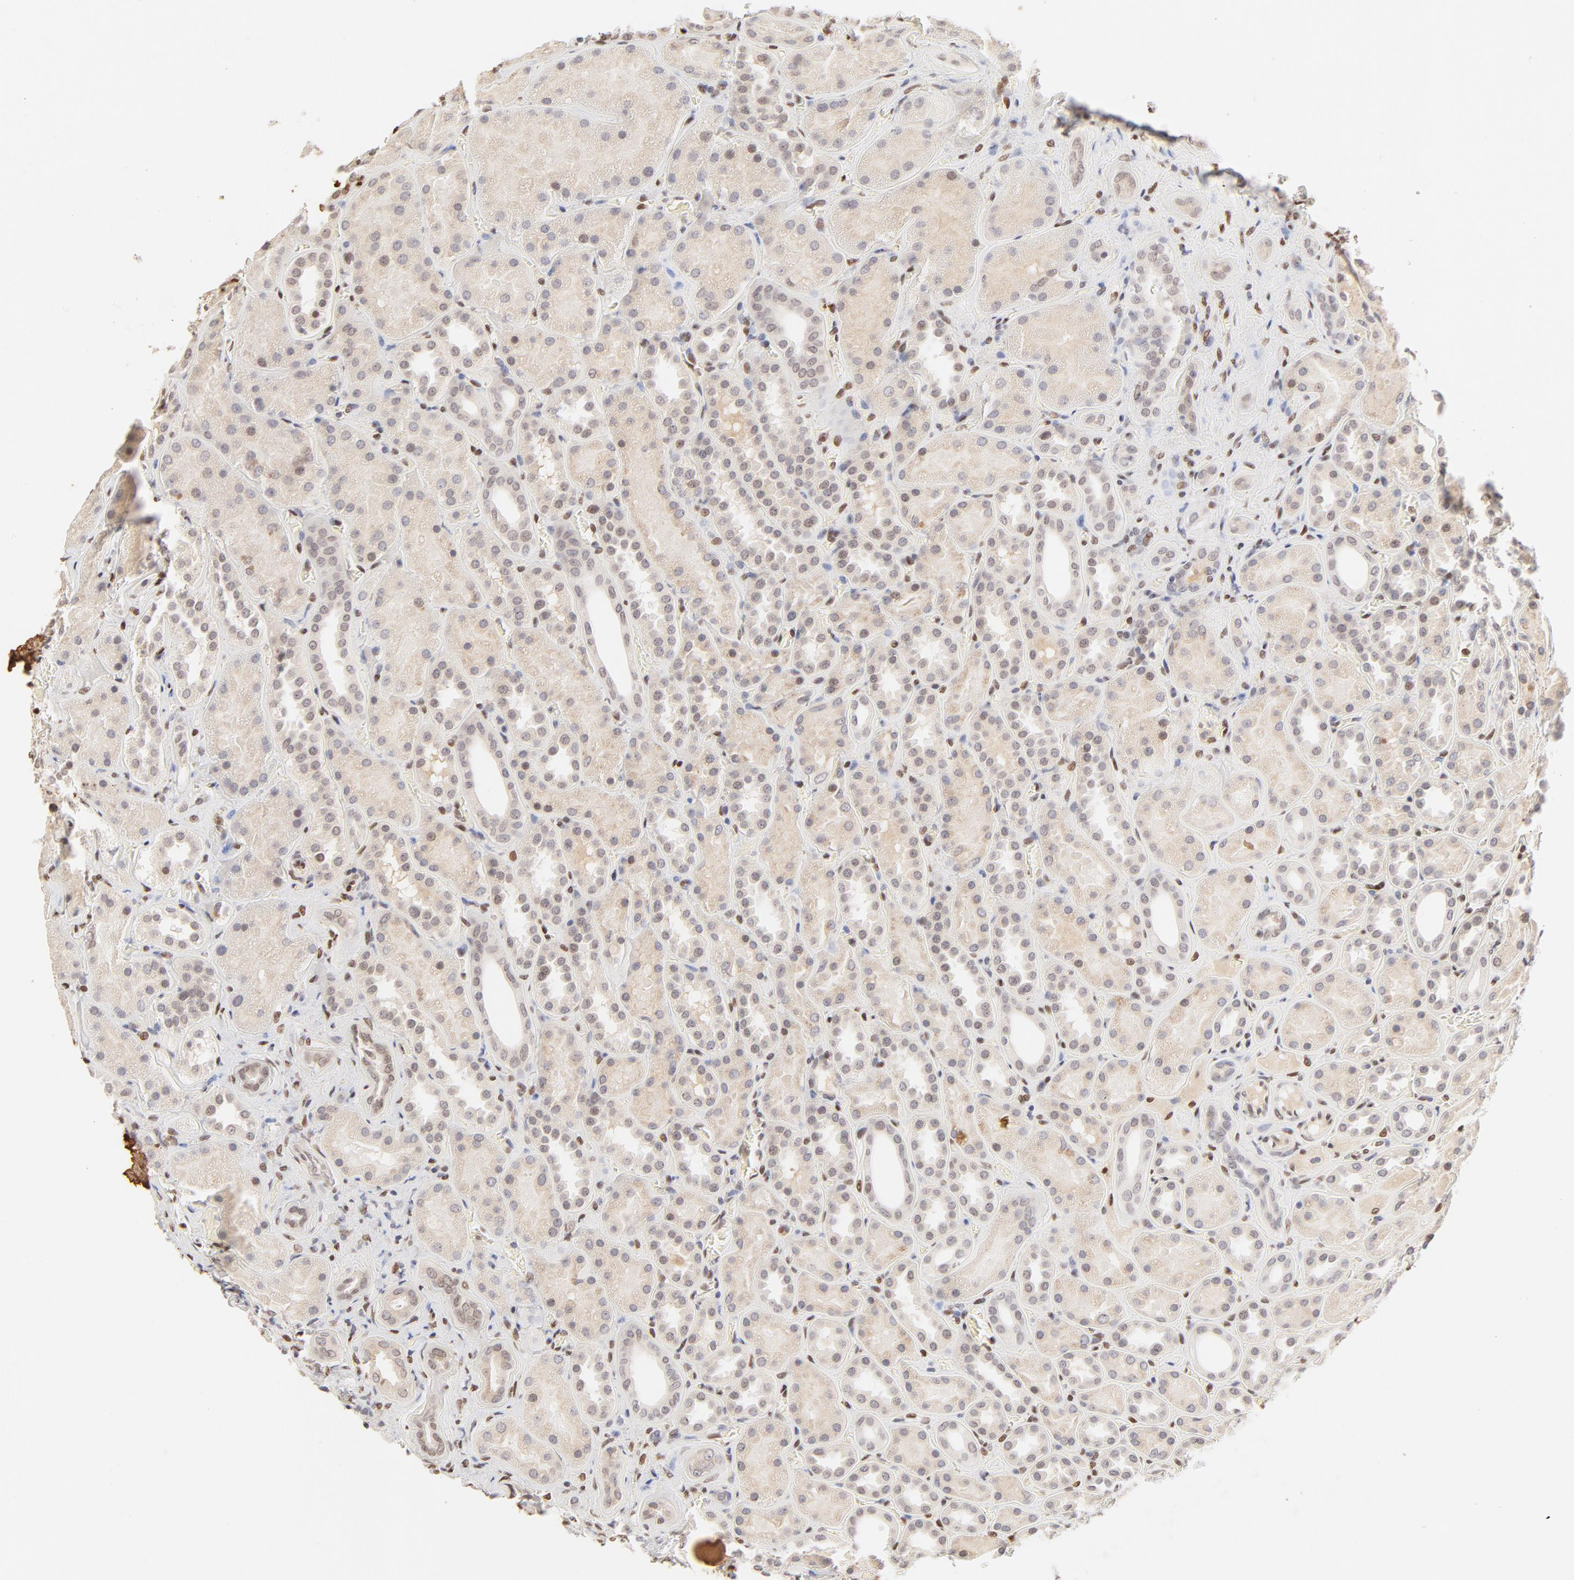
{"staining": {"intensity": "moderate", "quantity": "25%-75%", "location": "nuclear"}, "tissue": "kidney", "cell_type": "Cells in glomeruli", "image_type": "normal", "snomed": [{"axis": "morphology", "description": "Normal tissue, NOS"}, {"axis": "topography", "description": "Kidney"}], "caption": "Kidney stained with IHC exhibits moderate nuclear positivity in approximately 25%-75% of cells in glomeruli.", "gene": "PBX1", "patient": {"sex": "male", "age": 28}}